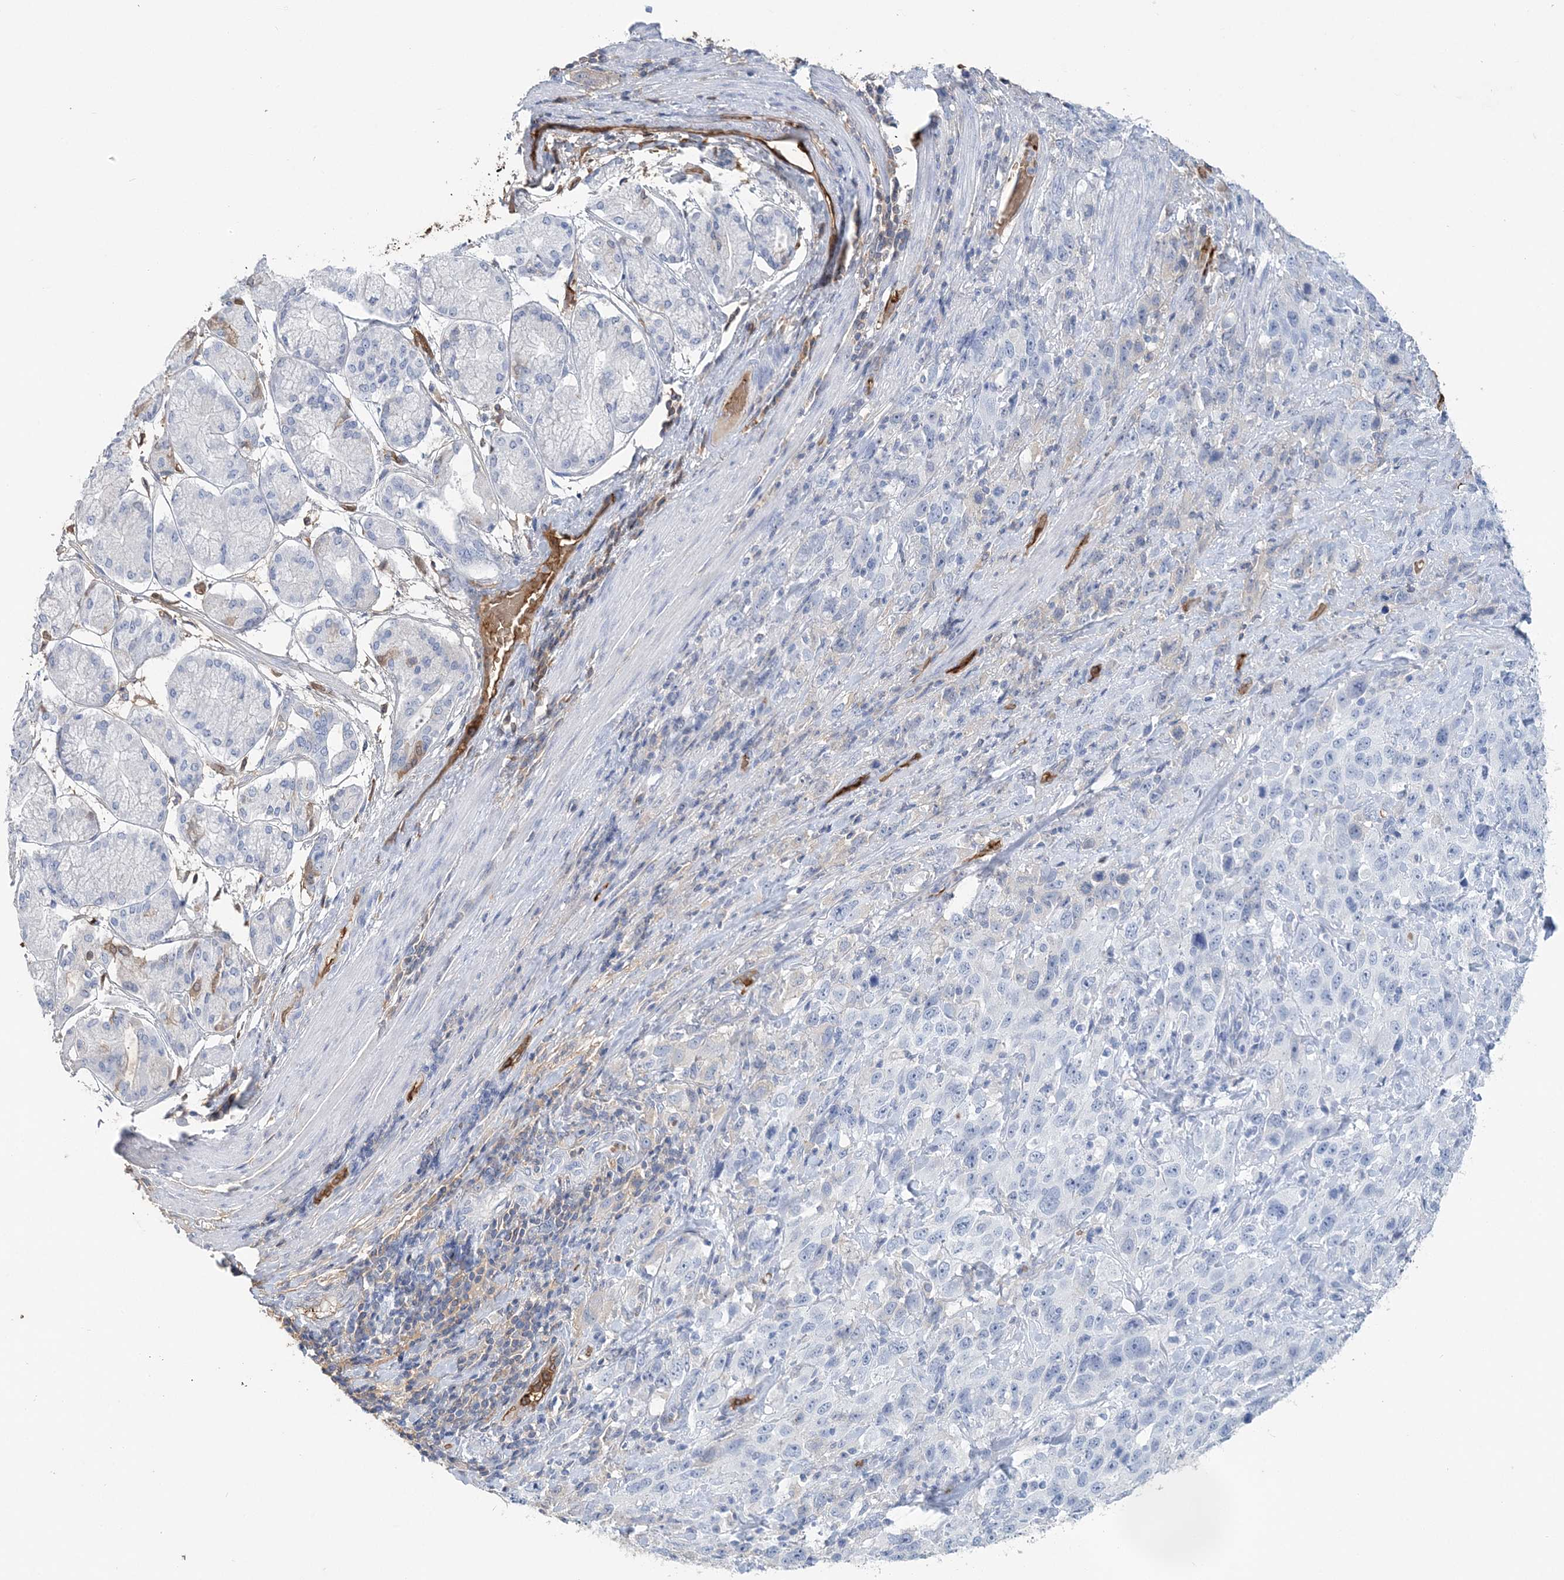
{"staining": {"intensity": "negative", "quantity": "none", "location": "none"}, "tissue": "stomach cancer", "cell_type": "Tumor cells", "image_type": "cancer", "snomed": [{"axis": "morphology", "description": "Normal tissue, NOS"}, {"axis": "morphology", "description": "Adenocarcinoma, NOS"}, {"axis": "topography", "description": "Lymph node"}, {"axis": "topography", "description": "Stomach"}], "caption": "Immunohistochemistry photomicrograph of neoplastic tissue: human adenocarcinoma (stomach) stained with DAB demonstrates no significant protein staining in tumor cells.", "gene": "HBD", "patient": {"sex": "male", "age": 48}}